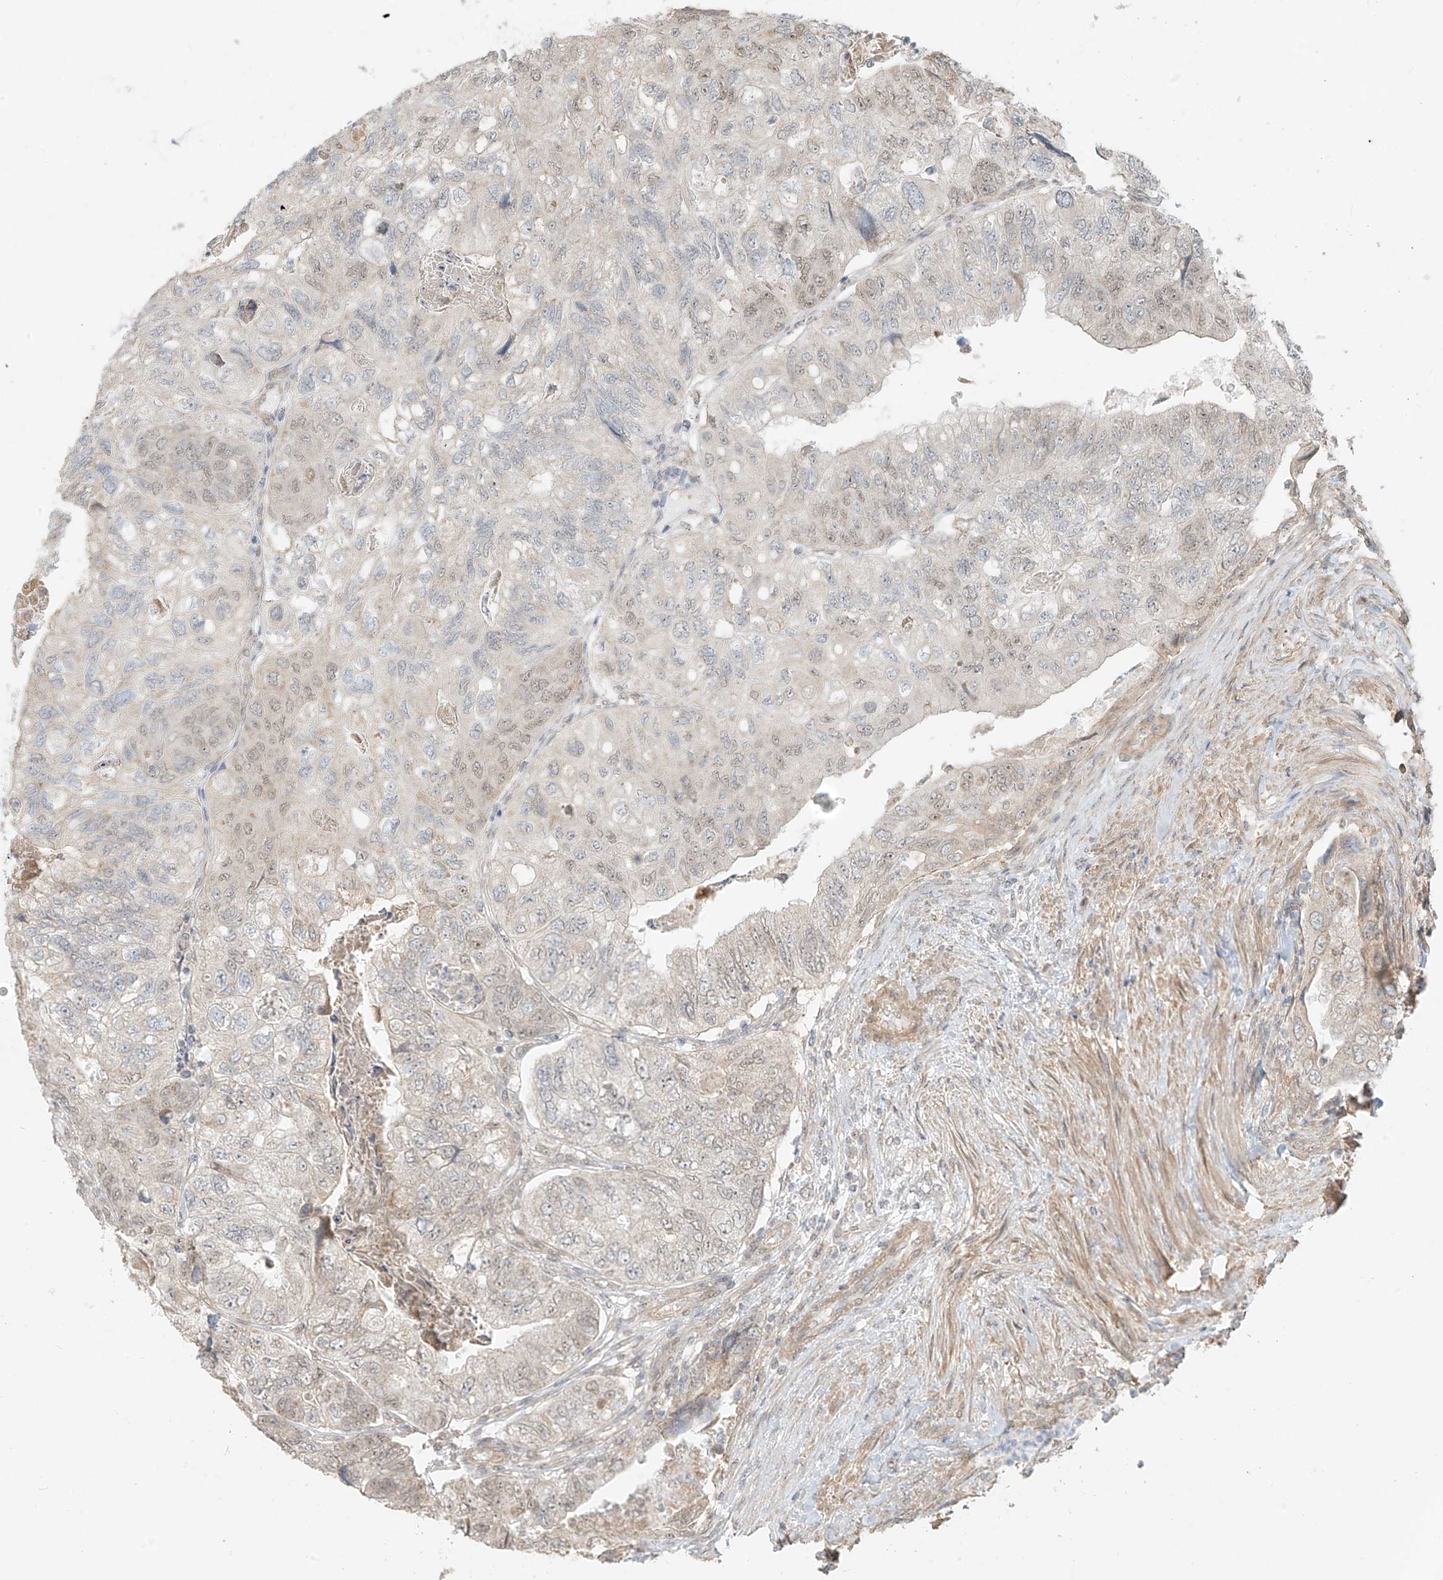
{"staining": {"intensity": "weak", "quantity": "<25%", "location": "cytoplasmic/membranous,nuclear"}, "tissue": "colorectal cancer", "cell_type": "Tumor cells", "image_type": "cancer", "snomed": [{"axis": "morphology", "description": "Adenocarcinoma, NOS"}, {"axis": "topography", "description": "Rectum"}], "caption": "Tumor cells show no significant protein expression in colorectal adenocarcinoma.", "gene": "ABCD1", "patient": {"sex": "male", "age": 63}}